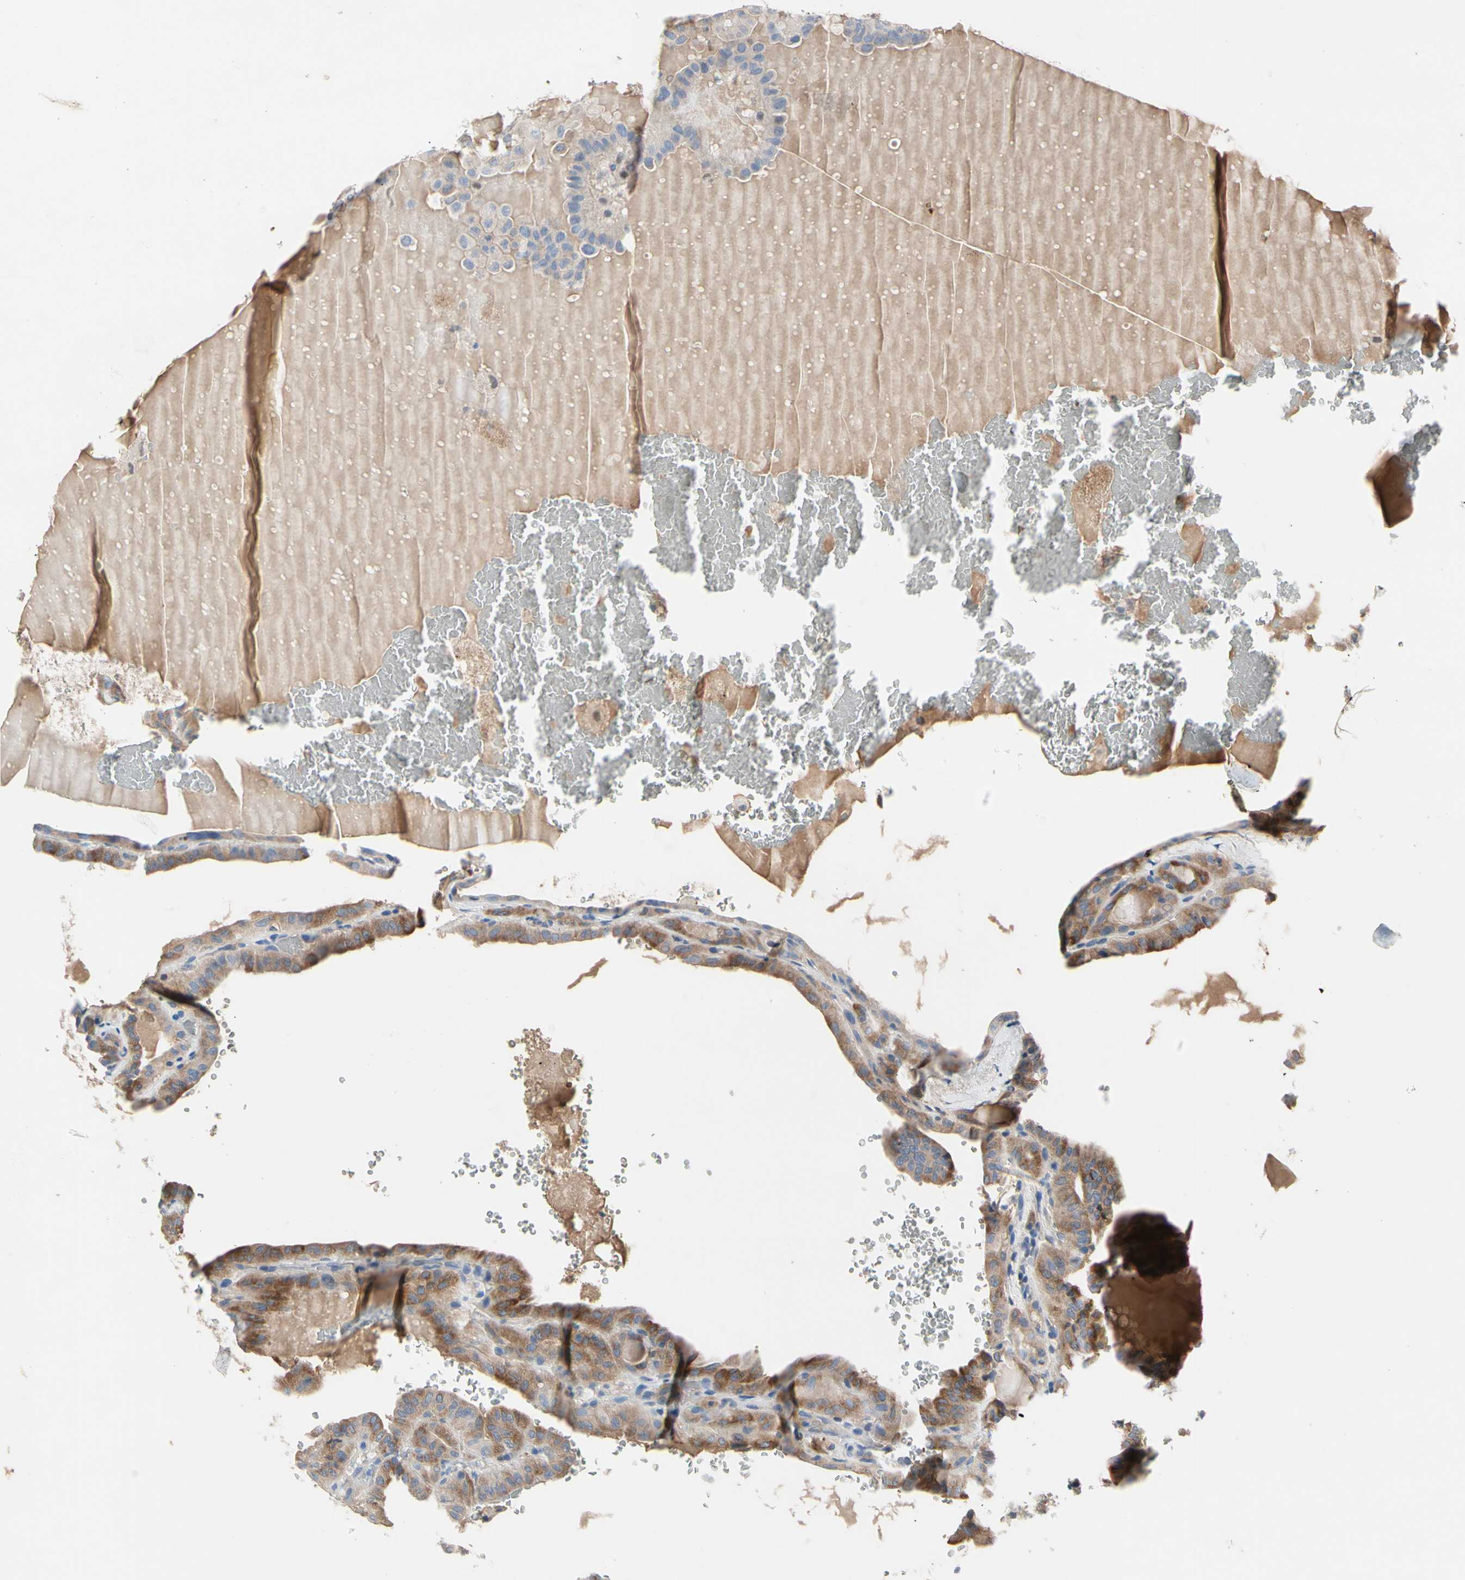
{"staining": {"intensity": "moderate", "quantity": "25%-75%", "location": "cytoplasmic/membranous"}, "tissue": "thyroid cancer", "cell_type": "Tumor cells", "image_type": "cancer", "snomed": [{"axis": "morphology", "description": "Papillary adenocarcinoma, NOS"}, {"axis": "topography", "description": "Thyroid gland"}], "caption": "This micrograph displays immunohistochemistry staining of papillary adenocarcinoma (thyroid), with medium moderate cytoplasmic/membranous staining in about 25%-75% of tumor cells.", "gene": "ECRG4", "patient": {"sex": "male", "age": 77}}